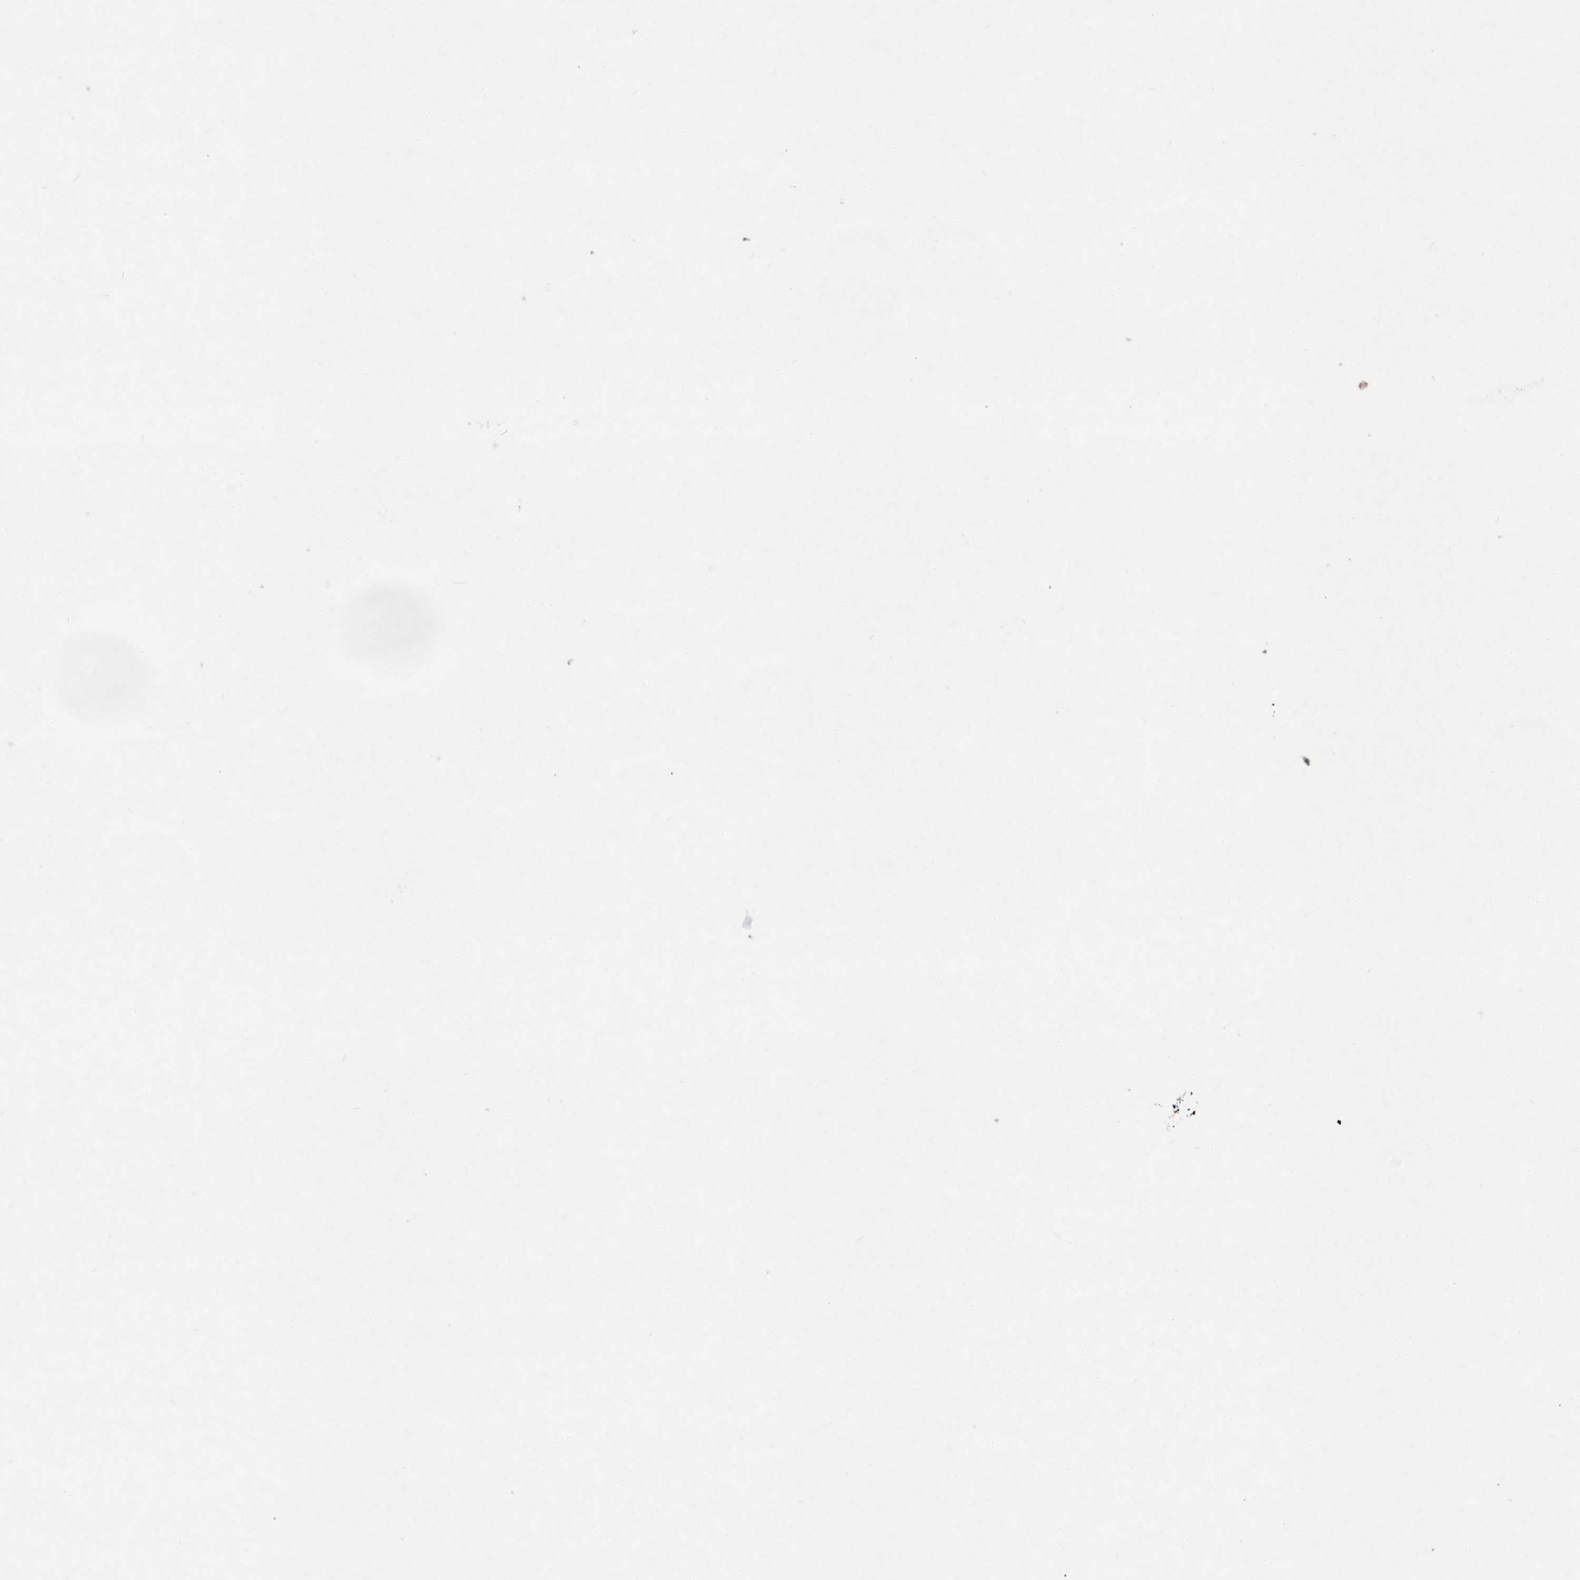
{"staining": {"intensity": "strong", "quantity": ">75%", "location": "cytoplasmic/membranous,nuclear"}, "tissue": "colorectal cancer", "cell_type": "Tumor cells", "image_type": "cancer", "snomed": [{"axis": "morphology", "description": "Adenocarcinoma, NOS"}, {"axis": "topography", "description": "Colon"}], "caption": "Colorectal cancer (adenocarcinoma) stained with a protein marker displays strong staining in tumor cells.", "gene": "MXI1", "patient": {"sex": "male", "age": 83}}